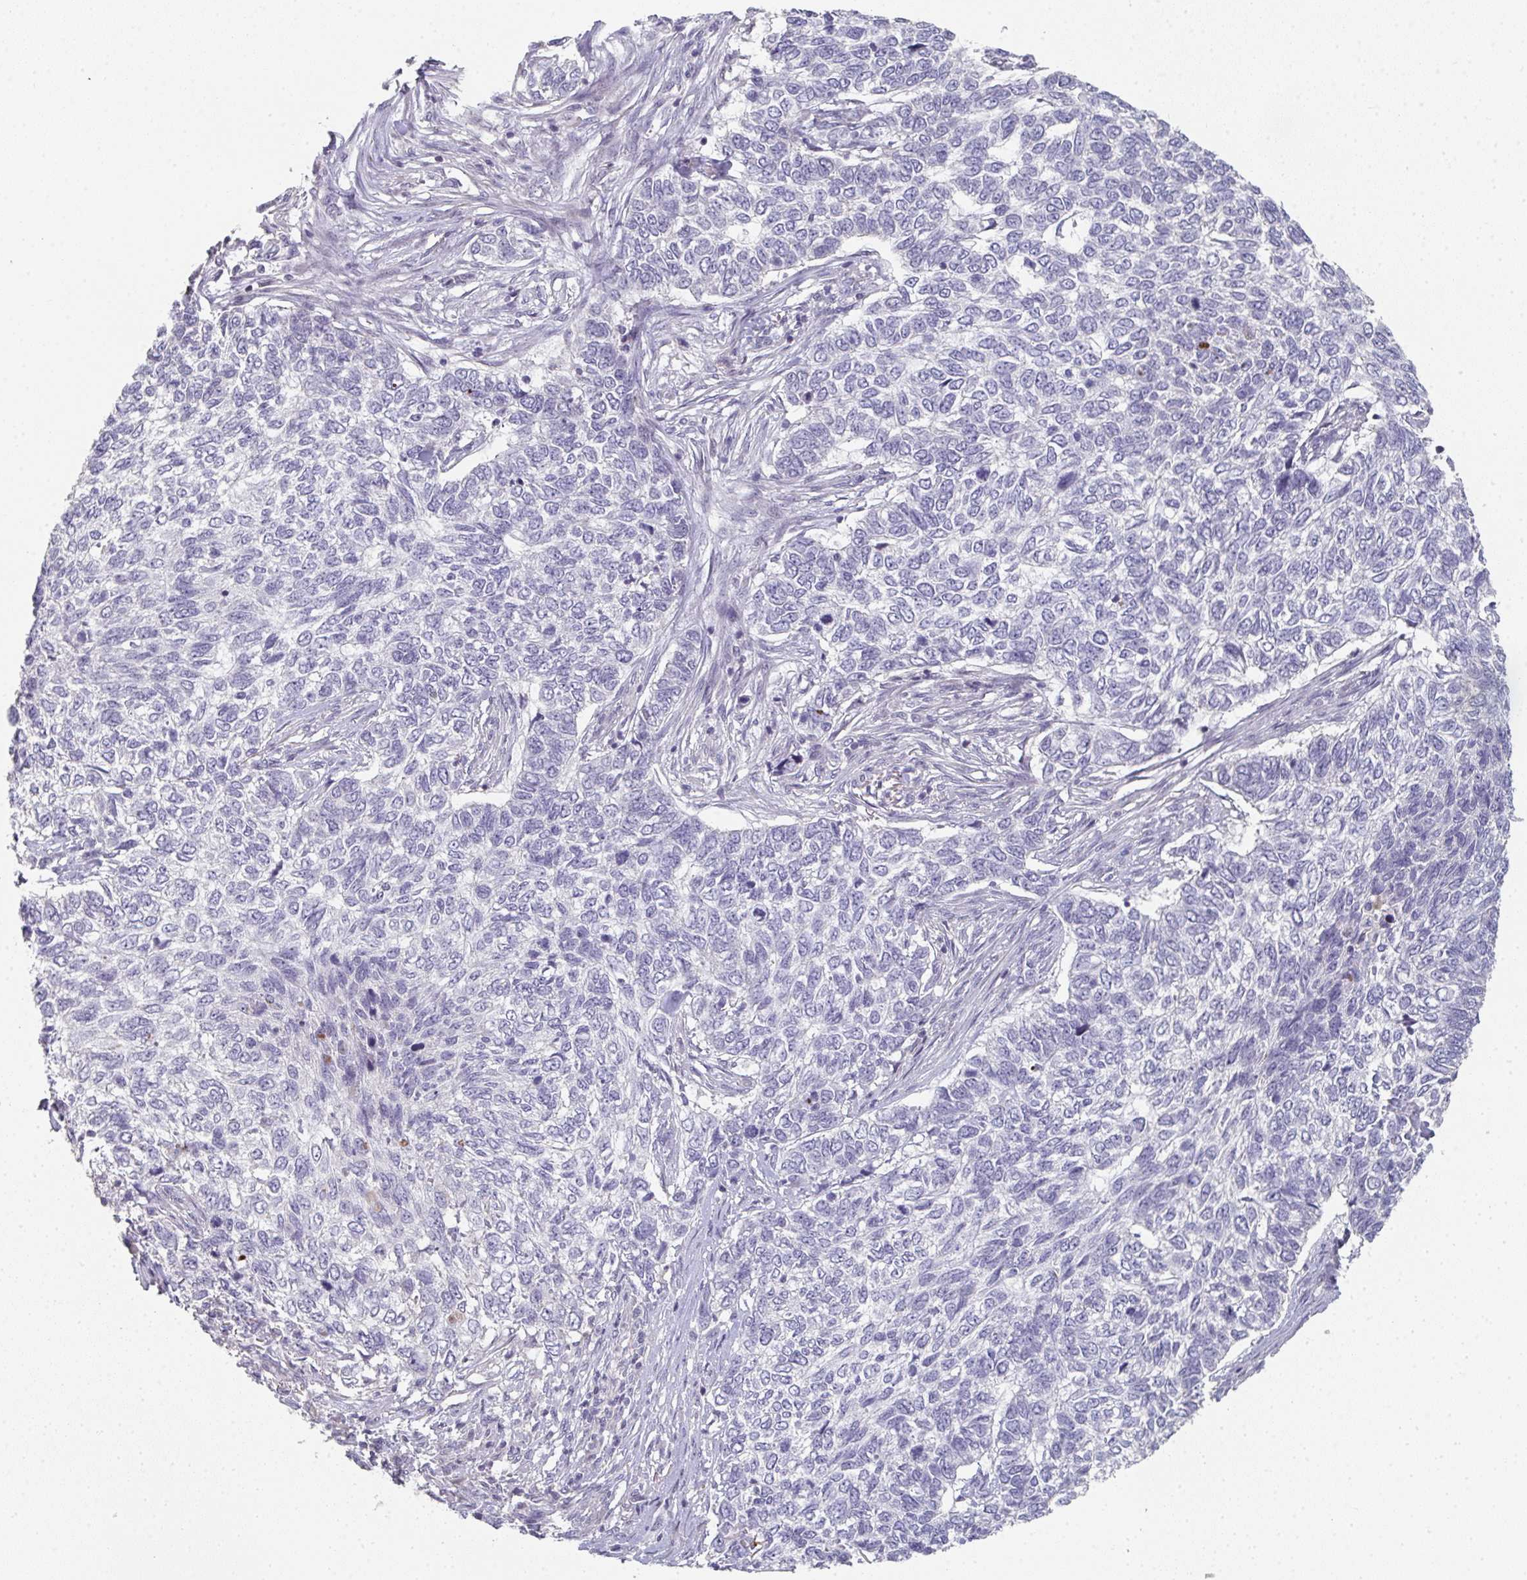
{"staining": {"intensity": "negative", "quantity": "none", "location": "none"}, "tissue": "skin cancer", "cell_type": "Tumor cells", "image_type": "cancer", "snomed": [{"axis": "morphology", "description": "Basal cell carcinoma"}, {"axis": "topography", "description": "Skin"}], "caption": "Human basal cell carcinoma (skin) stained for a protein using IHC shows no staining in tumor cells.", "gene": "A1CF", "patient": {"sex": "female", "age": 65}}